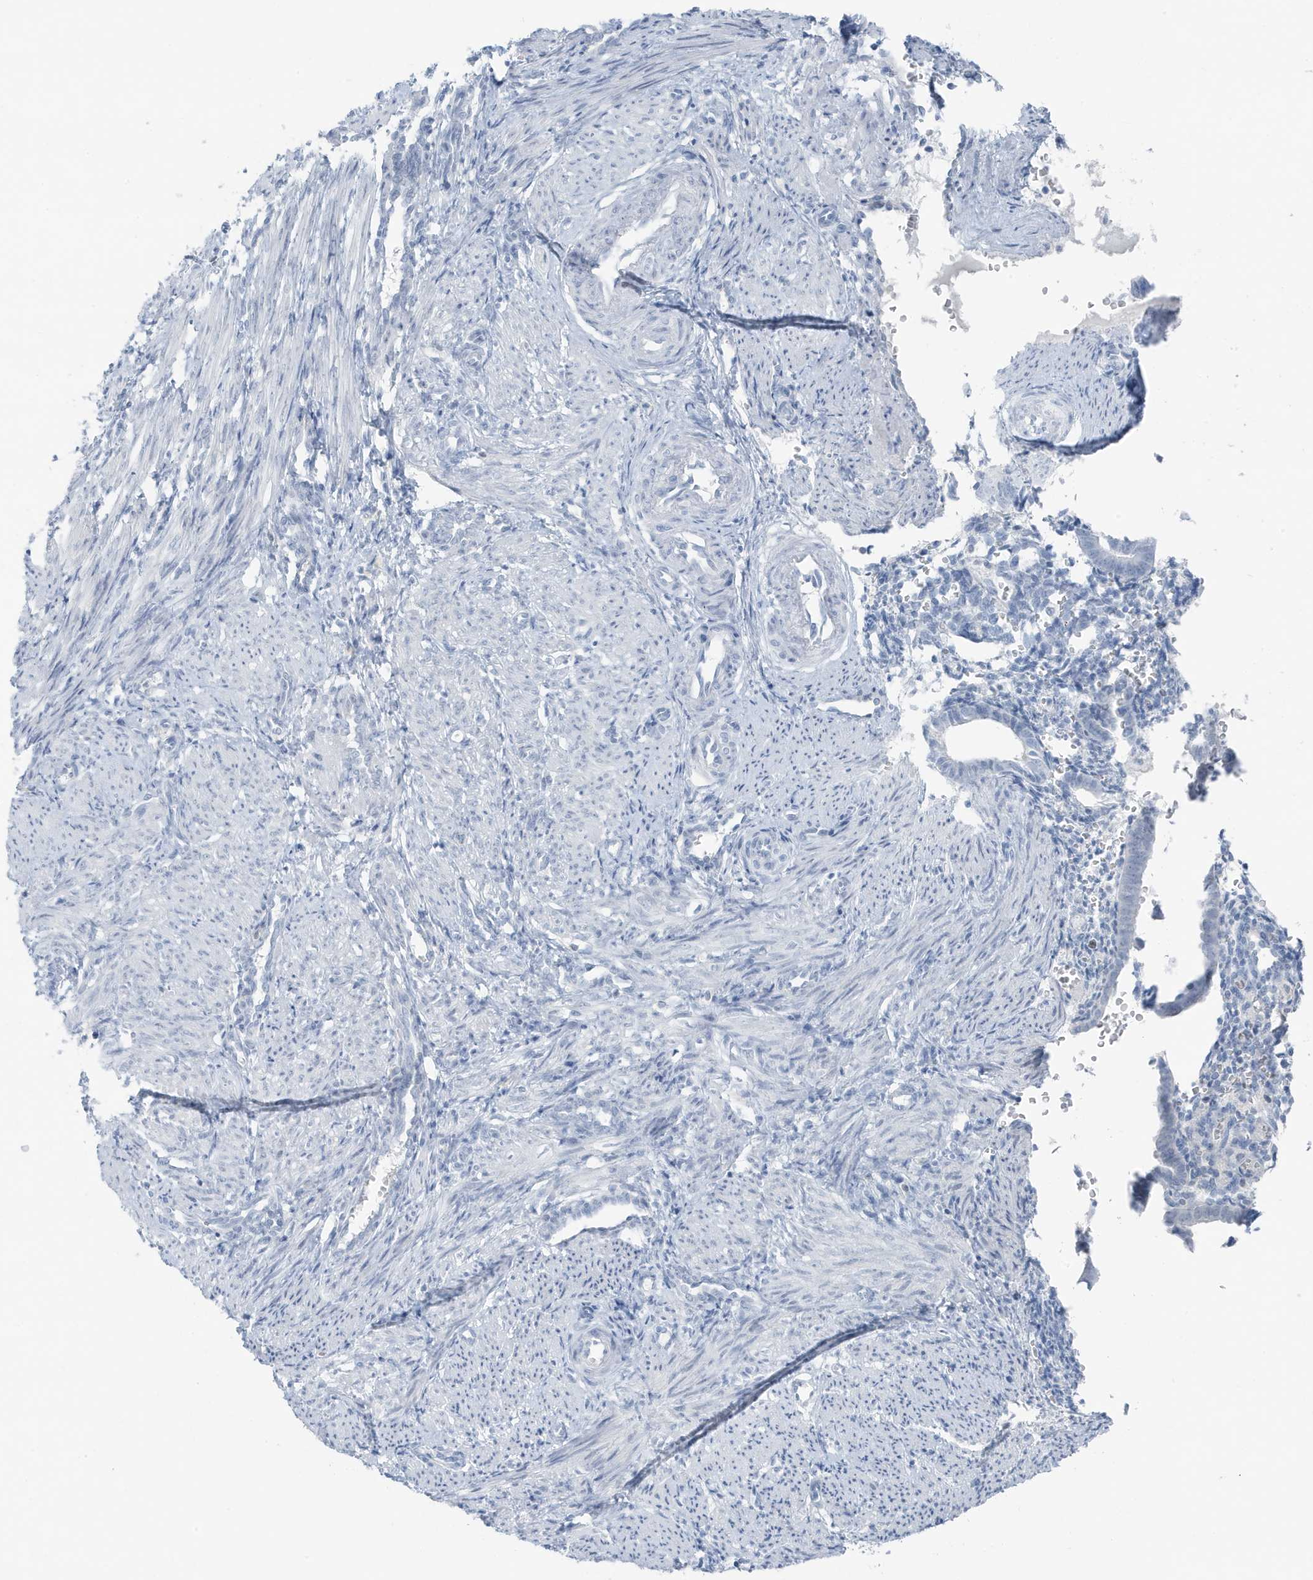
{"staining": {"intensity": "negative", "quantity": "none", "location": "none"}, "tissue": "smooth muscle", "cell_type": "Smooth muscle cells", "image_type": "normal", "snomed": [{"axis": "morphology", "description": "Normal tissue, NOS"}, {"axis": "topography", "description": "Endometrium"}], "caption": "Photomicrograph shows no protein positivity in smooth muscle cells of benign smooth muscle. (Immunohistochemistry (ihc), brightfield microscopy, high magnification).", "gene": "ZFP64", "patient": {"sex": "female", "age": 33}}